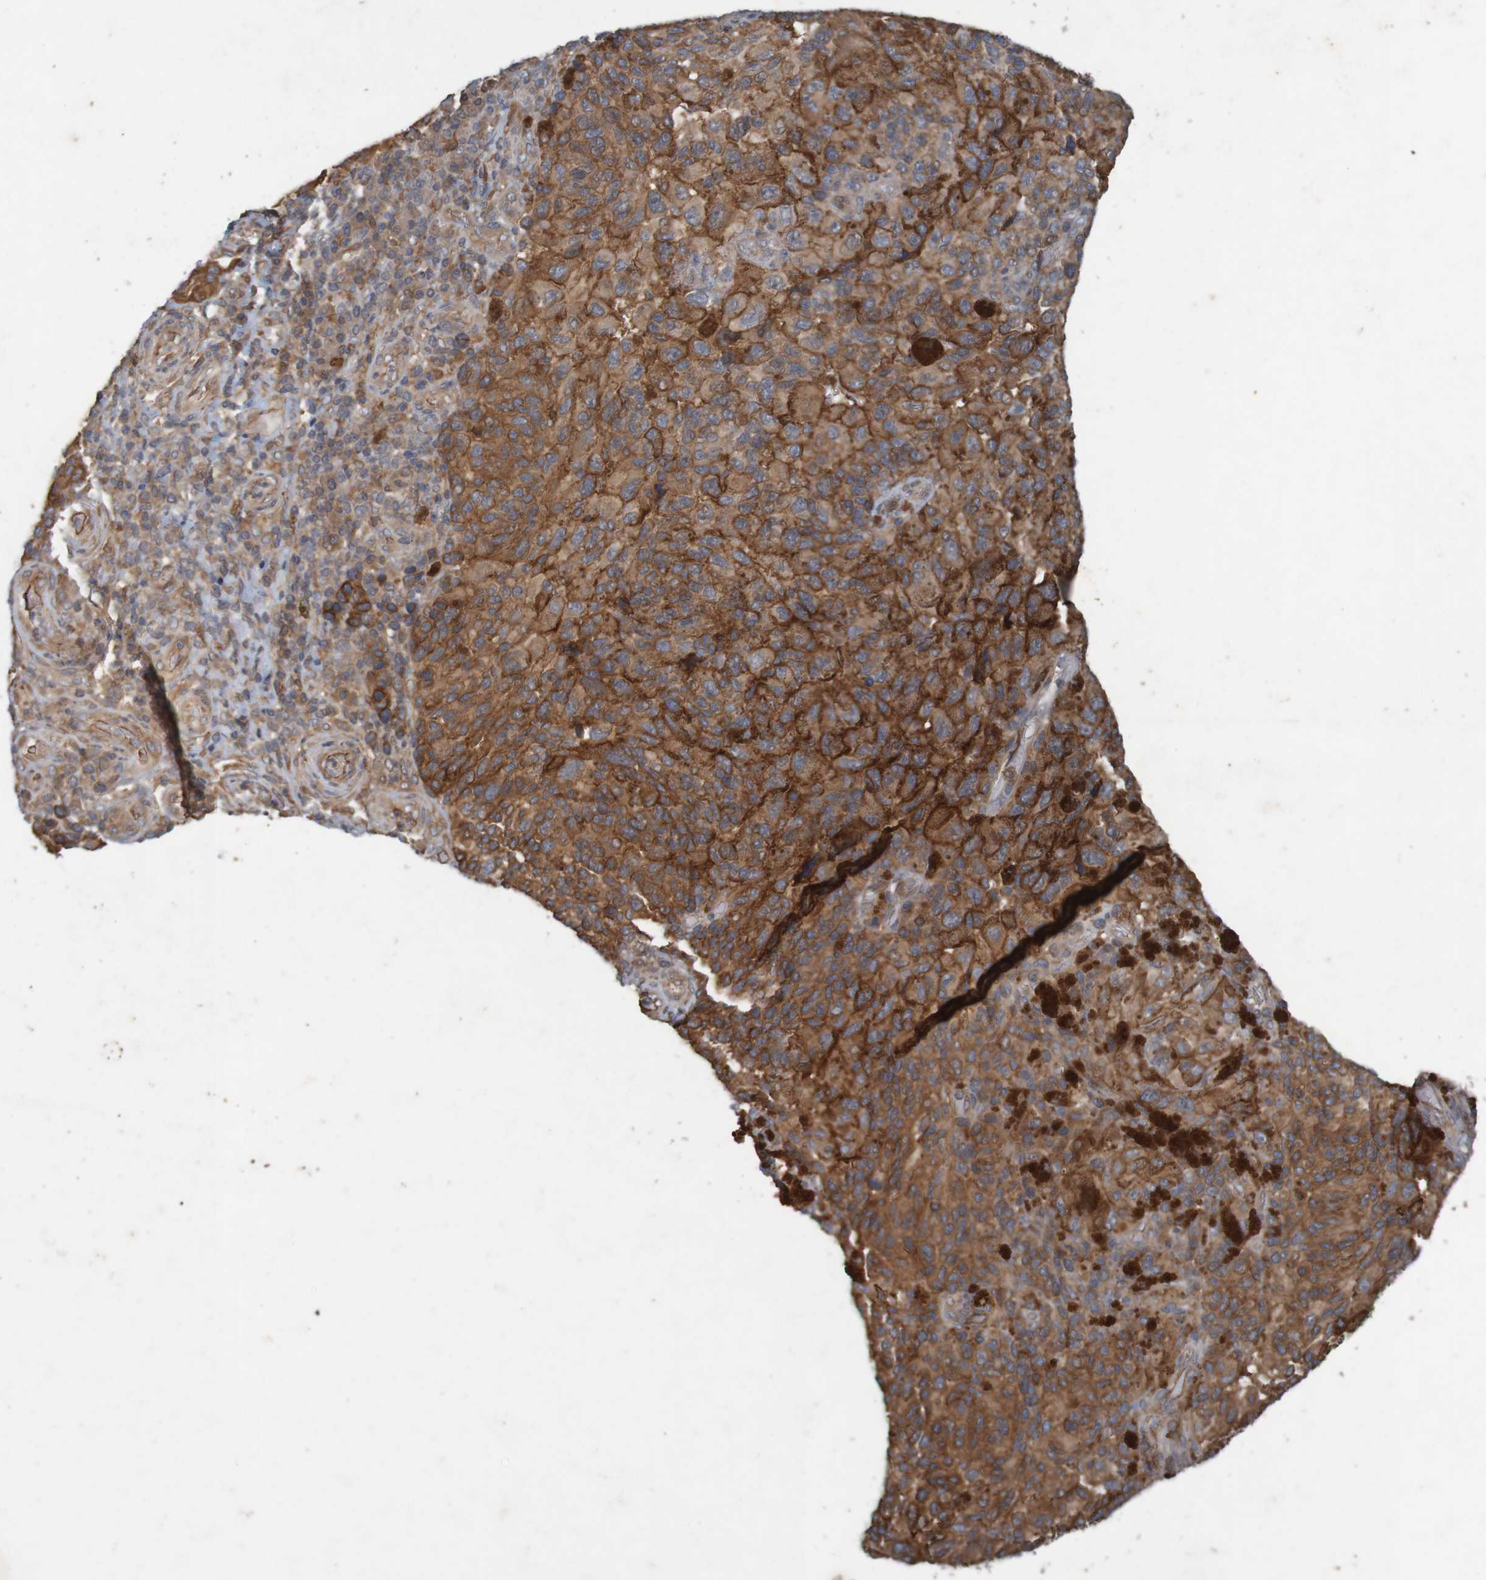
{"staining": {"intensity": "moderate", "quantity": ">75%", "location": "cytoplasmic/membranous"}, "tissue": "melanoma", "cell_type": "Tumor cells", "image_type": "cancer", "snomed": [{"axis": "morphology", "description": "Malignant melanoma, NOS"}, {"axis": "topography", "description": "Skin"}], "caption": "Brown immunohistochemical staining in malignant melanoma reveals moderate cytoplasmic/membranous staining in about >75% of tumor cells.", "gene": "ARHGEF11", "patient": {"sex": "female", "age": 73}}